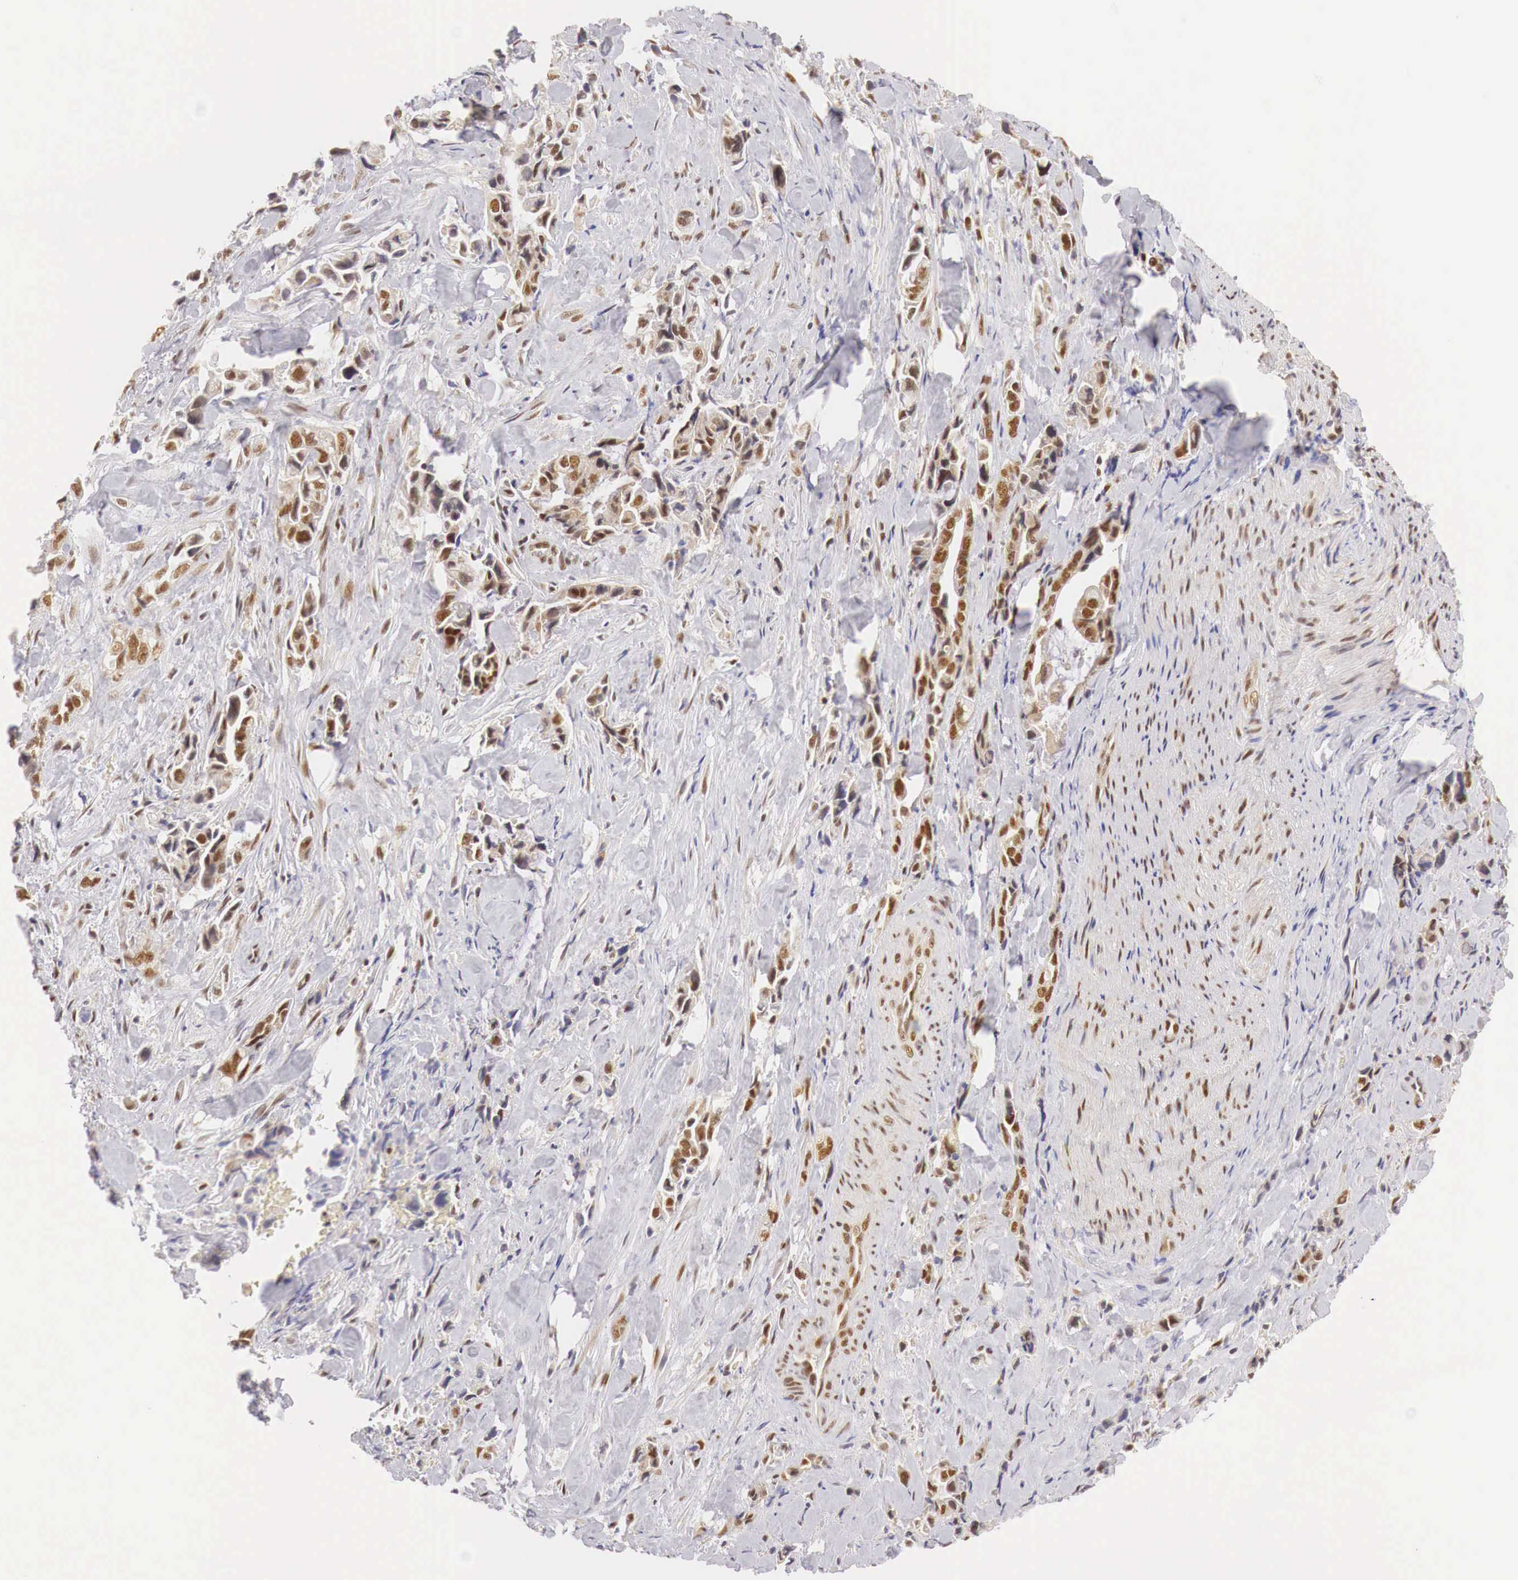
{"staining": {"intensity": "moderate", "quantity": ">75%", "location": "cytoplasmic/membranous,nuclear"}, "tissue": "pancreatic cancer", "cell_type": "Tumor cells", "image_type": "cancer", "snomed": [{"axis": "morphology", "description": "Adenocarcinoma, NOS"}, {"axis": "topography", "description": "Pancreas"}], "caption": "Moderate cytoplasmic/membranous and nuclear staining for a protein is seen in approximately >75% of tumor cells of pancreatic cancer (adenocarcinoma) using immunohistochemistry.", "gene": "GPKOW", "patient": {"sex": "male", "age": 69}}